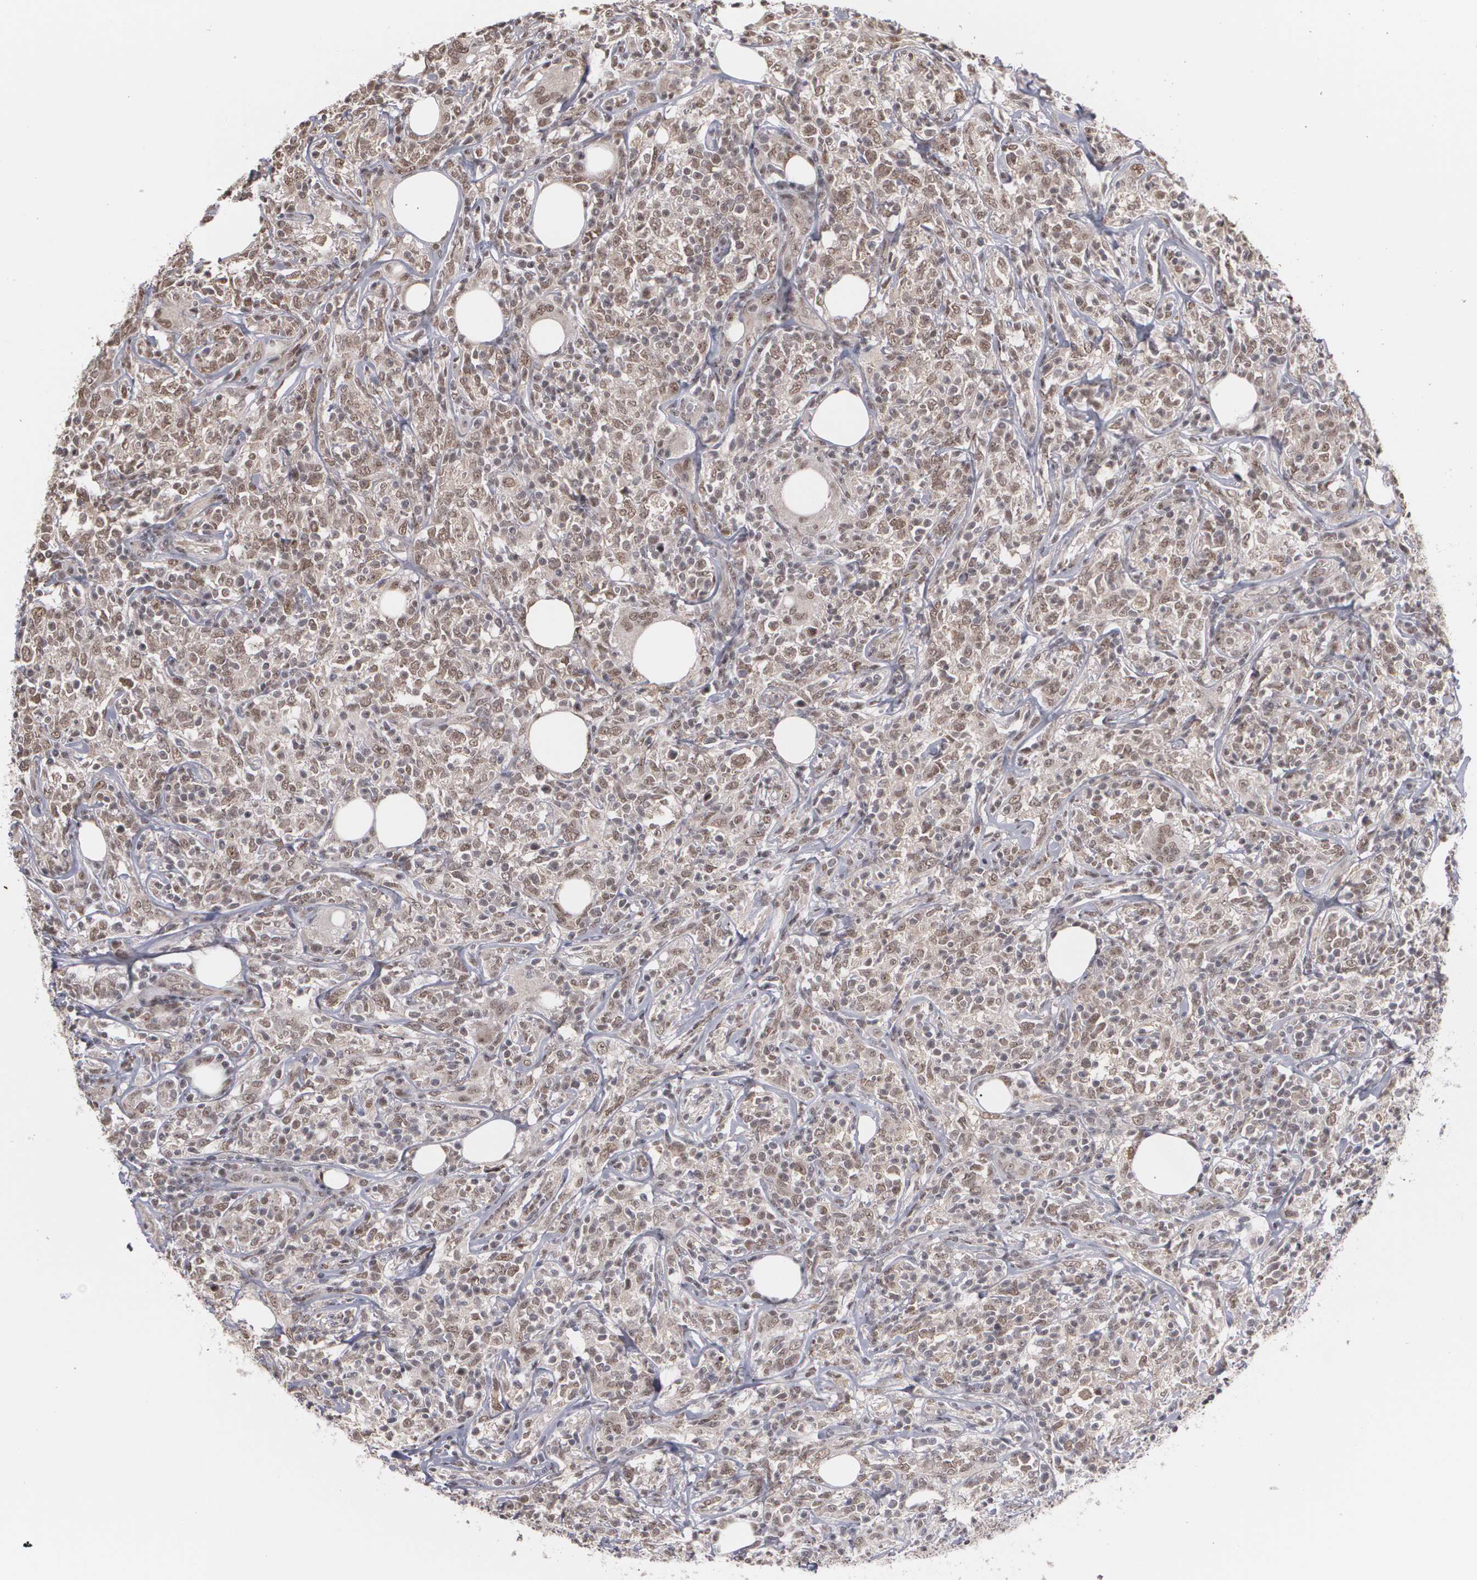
{"staining": {"intensity": "weak", "quantity": ">75%", "location": "nuclear"}, "tissue": "lymphoma", "cell_type": "Tumor cells", "image_type": "cancer", "snomed": [{"axis": "morphology", "description": "Malignant lymphoma, non-Hodgkin's type, High grade"}, {"axis": "topography", "description": "Lymph node"}], "caption": "Approximately >75% of tumor cells in human high-grade malignant lymphoma, non-Hodgkin's type reveal weak nuclear protein positivity as visualized by brown immunohistochemical staining.", "gene": "ZNF75A", "patient": {"sex": "female", "age": 84}}